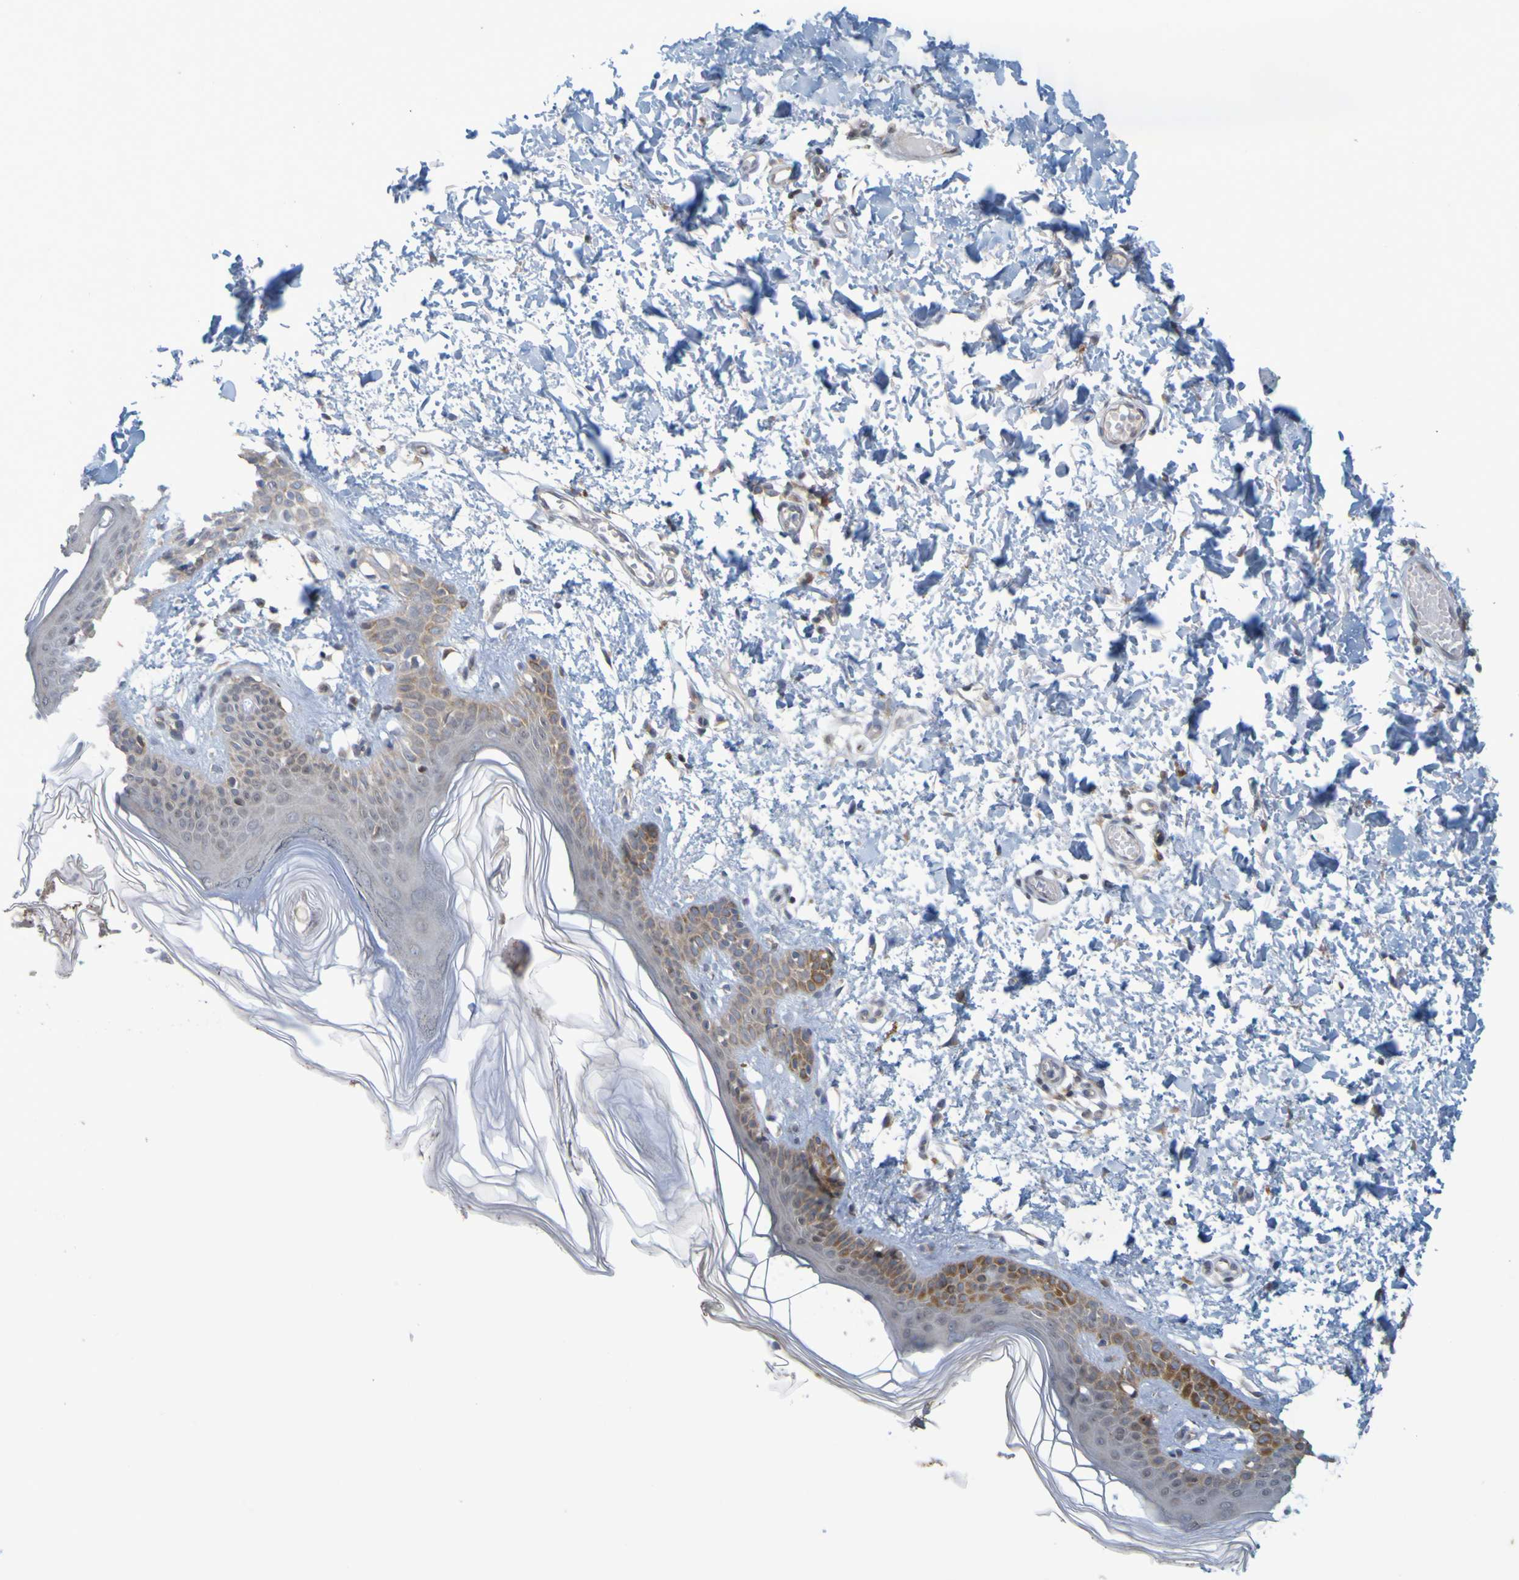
{"staining": {"intensity": "weak", "quantity": ">75%", "location": "cytoplasmic/membranous"}, "tissue": "skin", "cell_type": "Fibroblasts", "image_type": "normal", "snomed": [{"axis": "morphology", "description": "Normal tissue, NOS"}, {"axis": "topography", "description": "Skin"}], "caption": "A histopathology image of human skin stained for a protein displays weak cytoplasmic/membranous brown staining in fibroblasts.", "gene": "MOGS", "patient": {"sex": "male", "age": 53}}